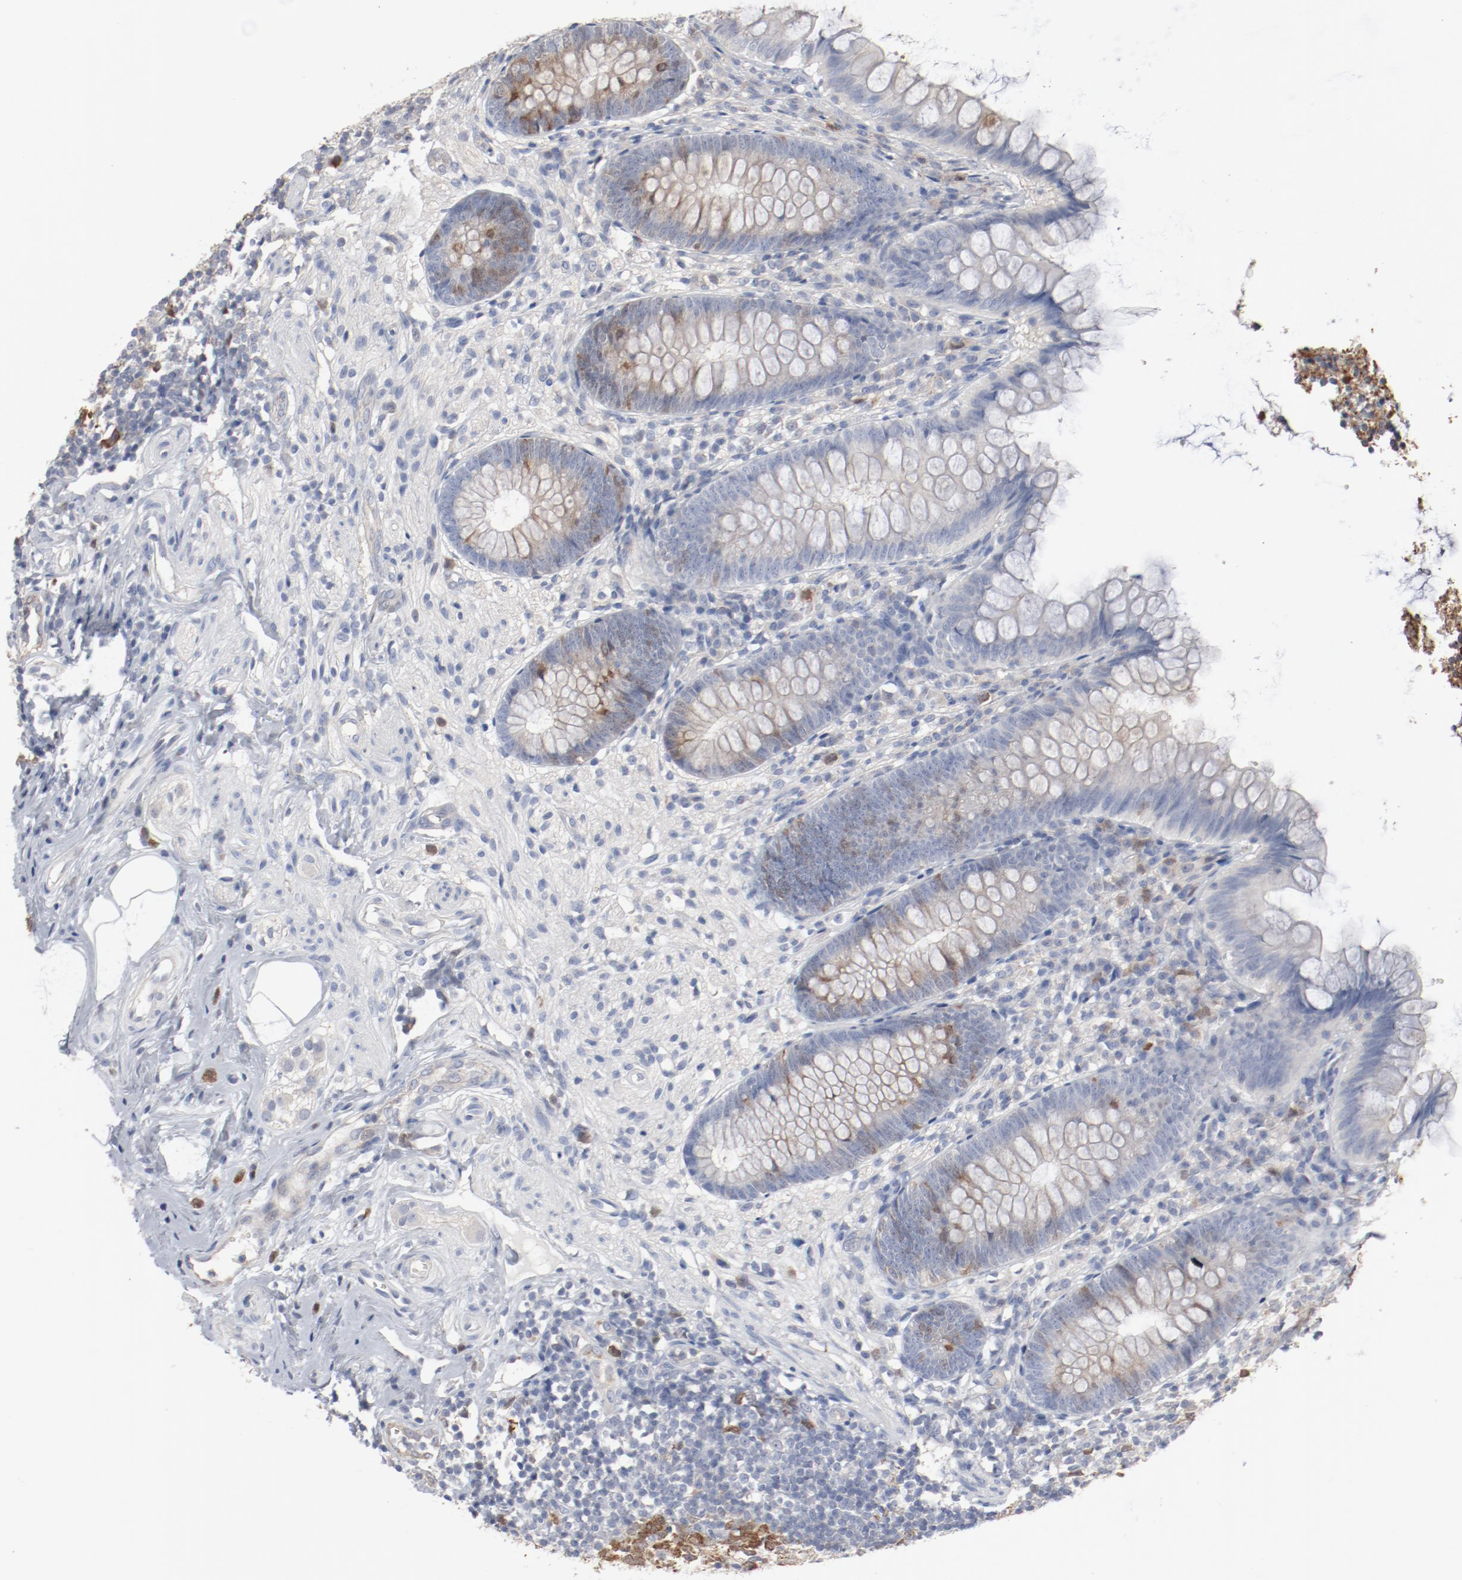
{"staining": {"intensity": "moderate", "quantity": "25%-75%", "location": "cytoplasmic/membranous"}, "tissue": "appendix", "cell_type": "Glandular cells", "image_type": "normal", "snomed": [{"axis": "morphology", "description": "Normal tissue, NOS"}, {"axis": "topography", "description": "Appendix"}], "caption": "IHC histopathology image of unremarkable appendix: human appendix stained using IHC displays medium levels of moderate protein expression localized specifically in the cytoplasmic/membranous of glandular cells, appearing as a cytoplasmic/membranous brown color.", "gene": "CDK1", "patient": {"sex": "female", "age": 66}}